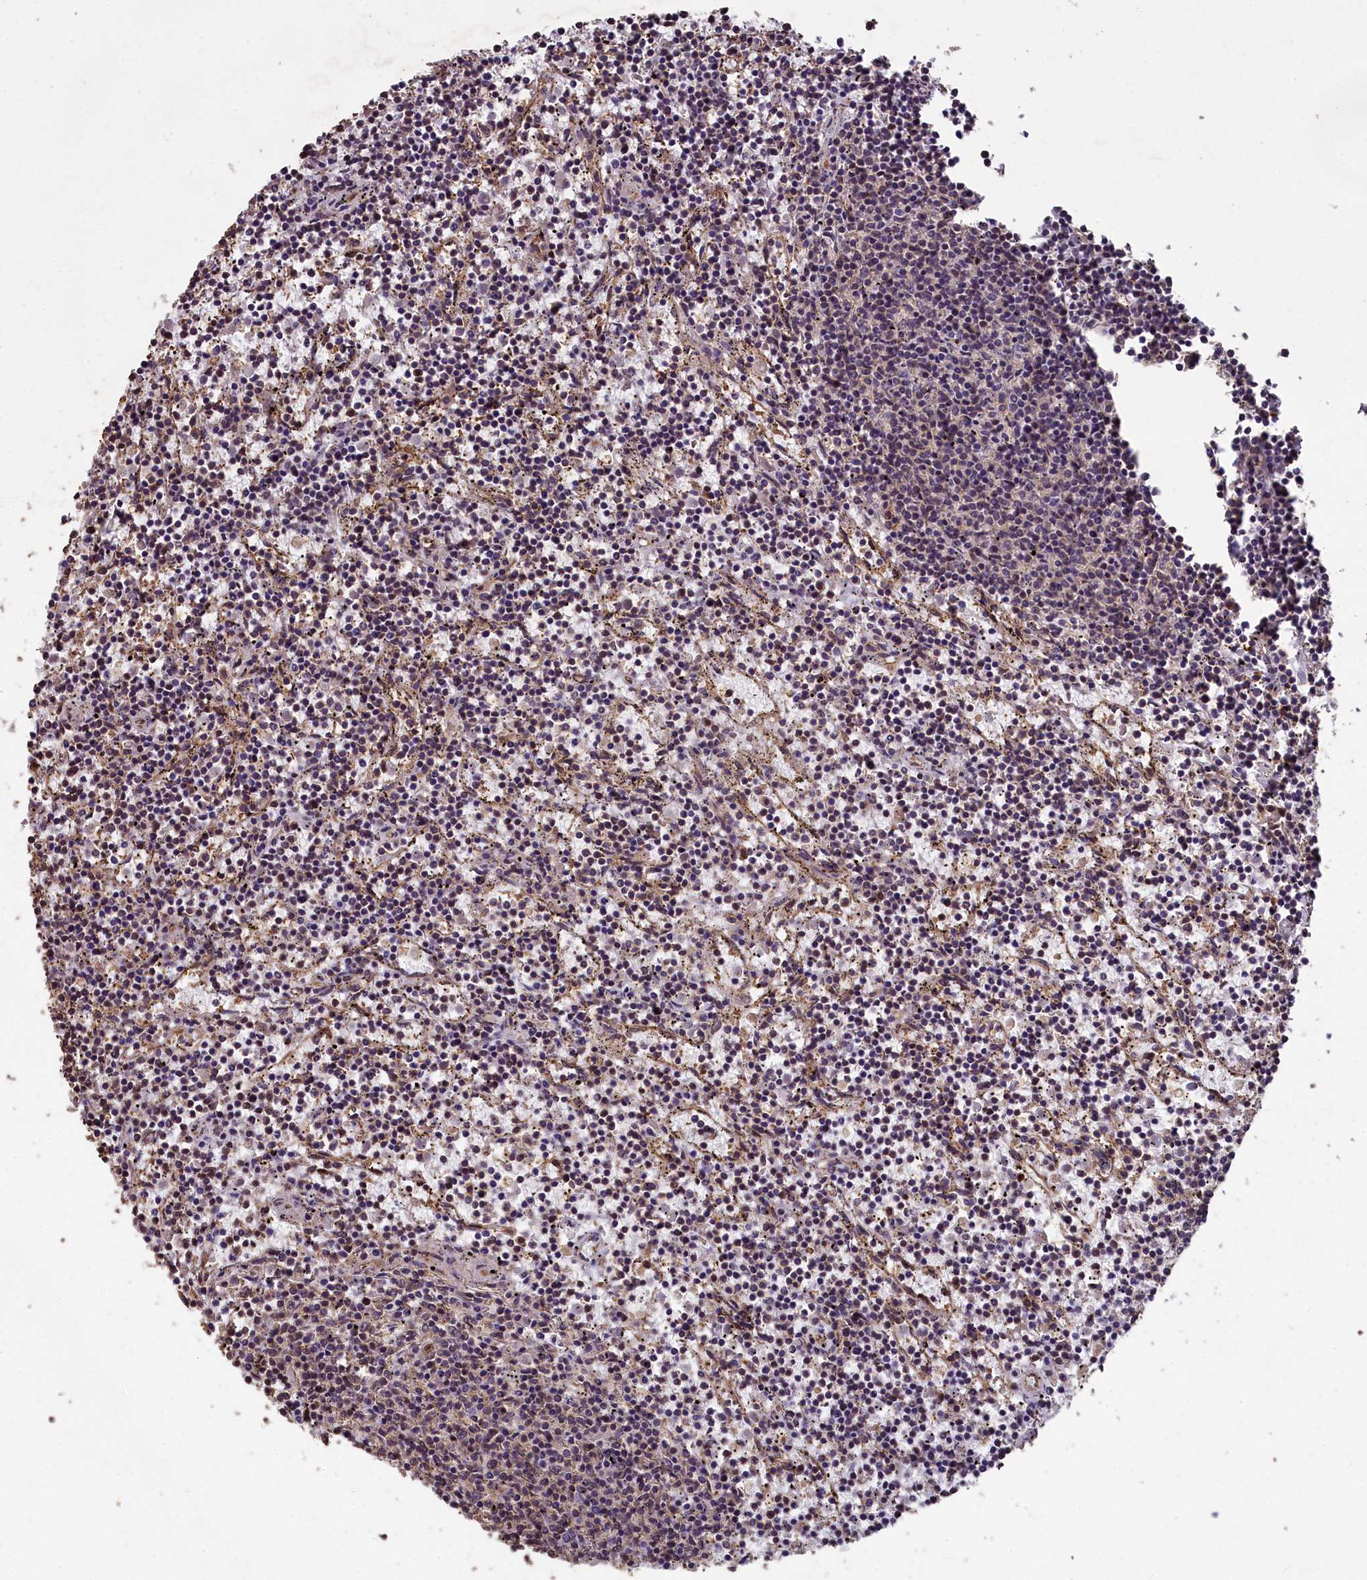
{"staining": {"intensity": "negative", "quantity": "none", "location": "none"}, "tissue": "lymphoma", "cell_type": "Tumor cells", "image_type": "cancer", "snomed": [{"axis": "morphology", "description": "Malignant lymphoma, non-Hodgkin's type, Low grade"}, {"axis": "topography", "description": "Spleen"}], "caption": "This micrograph is of lymphoma stained with immunohistochemistry (IHC) to label a protein in brown with the nuclei are counter-stained blue. There is no positivity in tumor cells. (DAB (3,3'-diaminobenzidine) IHC visualized using brightfield microscopy, high magnification).", "gene": "CHD9", "patient": {"sex": "female", "age": 50}}